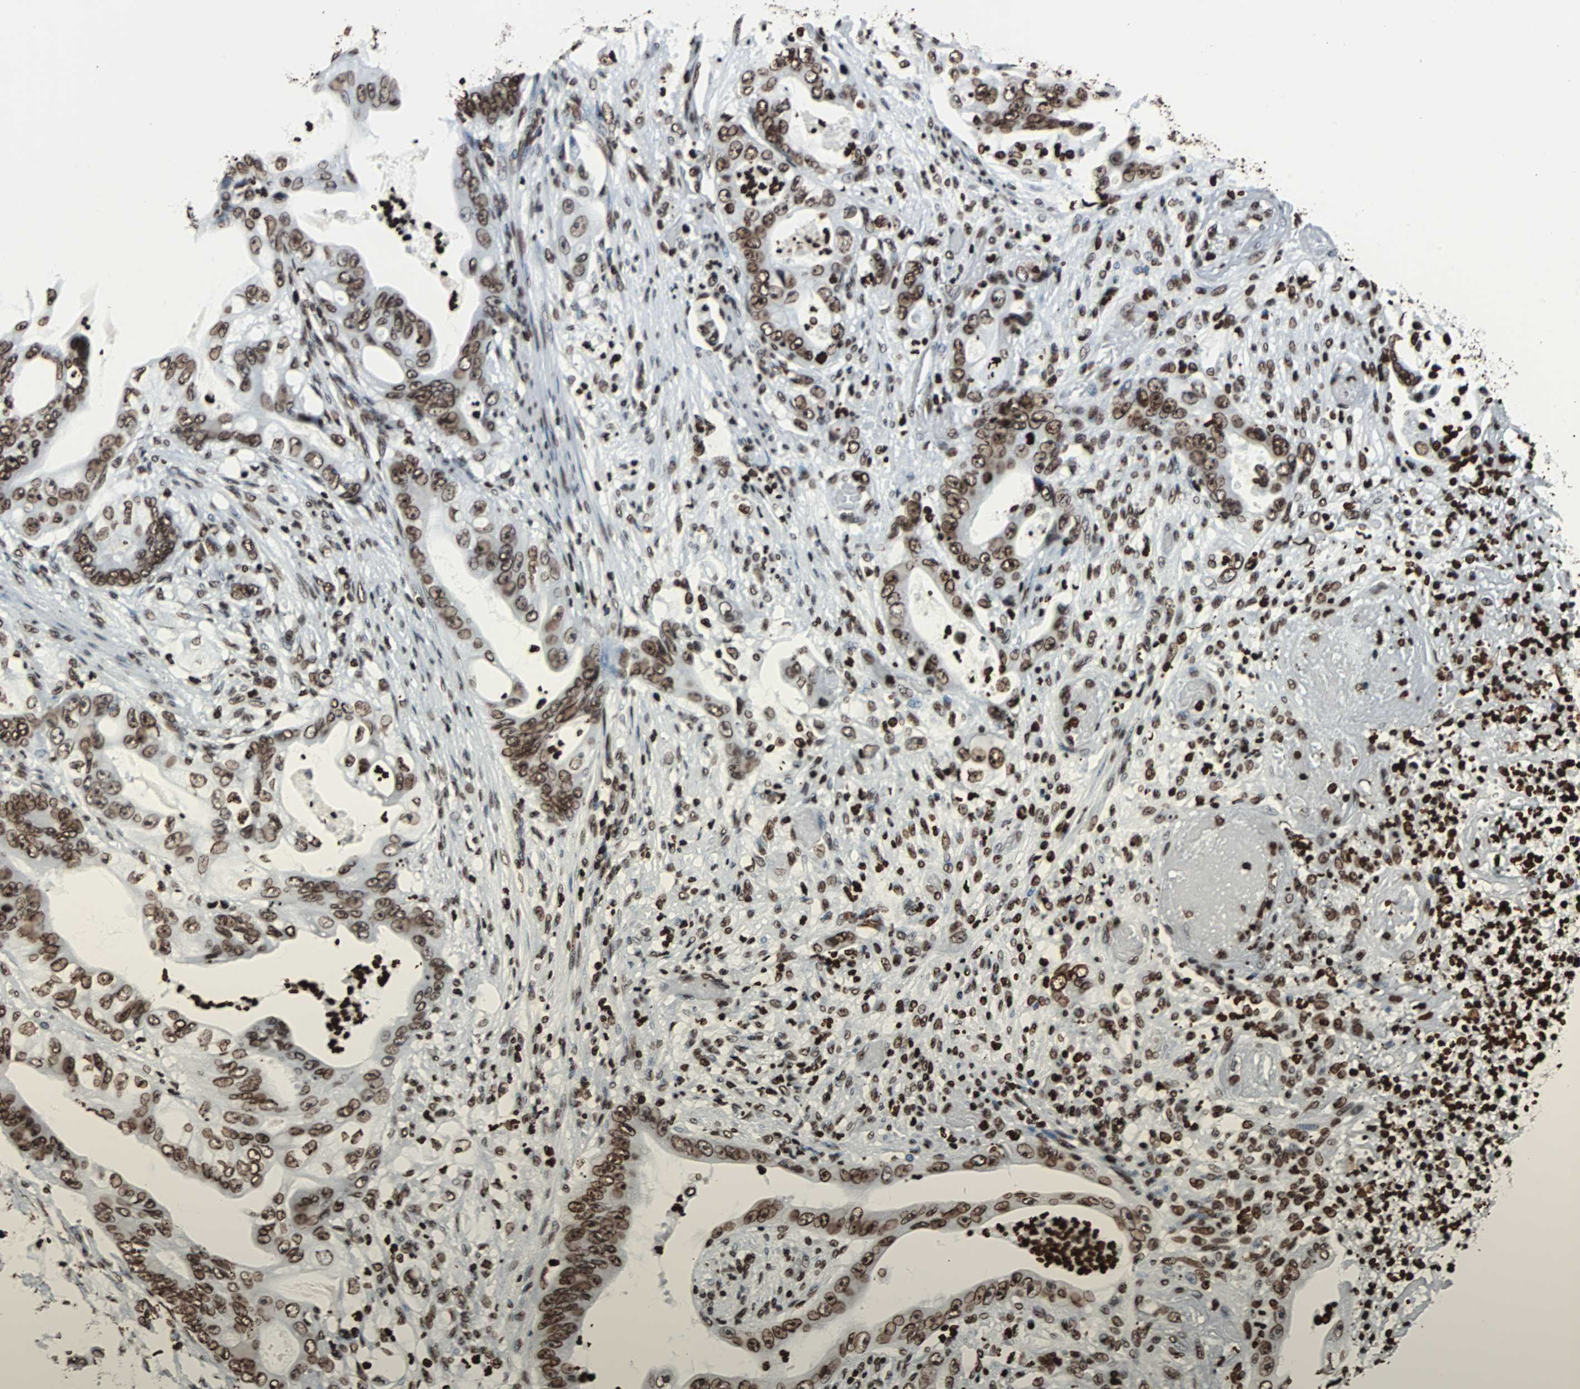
{"staining": {"intensity": "moderate", "quantity": ">75%", "location": "nuclear"}, "tissue": "stomach cancer", "cell_type": "Tumor cells", "image_type": "cancer", "snomed": [{"axis": "morphology", "description": "Adenocarcinoma, NOS"}, {"axis": "topography", "description": "Stomach"}], "caption": "The image reveals a brown stain indicating the presence of a protein in the nuclear of tumor cells in stomach adenocarcinoma. Ihc stains the protein of interest in brown and the nuclei are stained blue.", "gene": "H2BC18", "patient": {"sex": "female", "age": 73}}